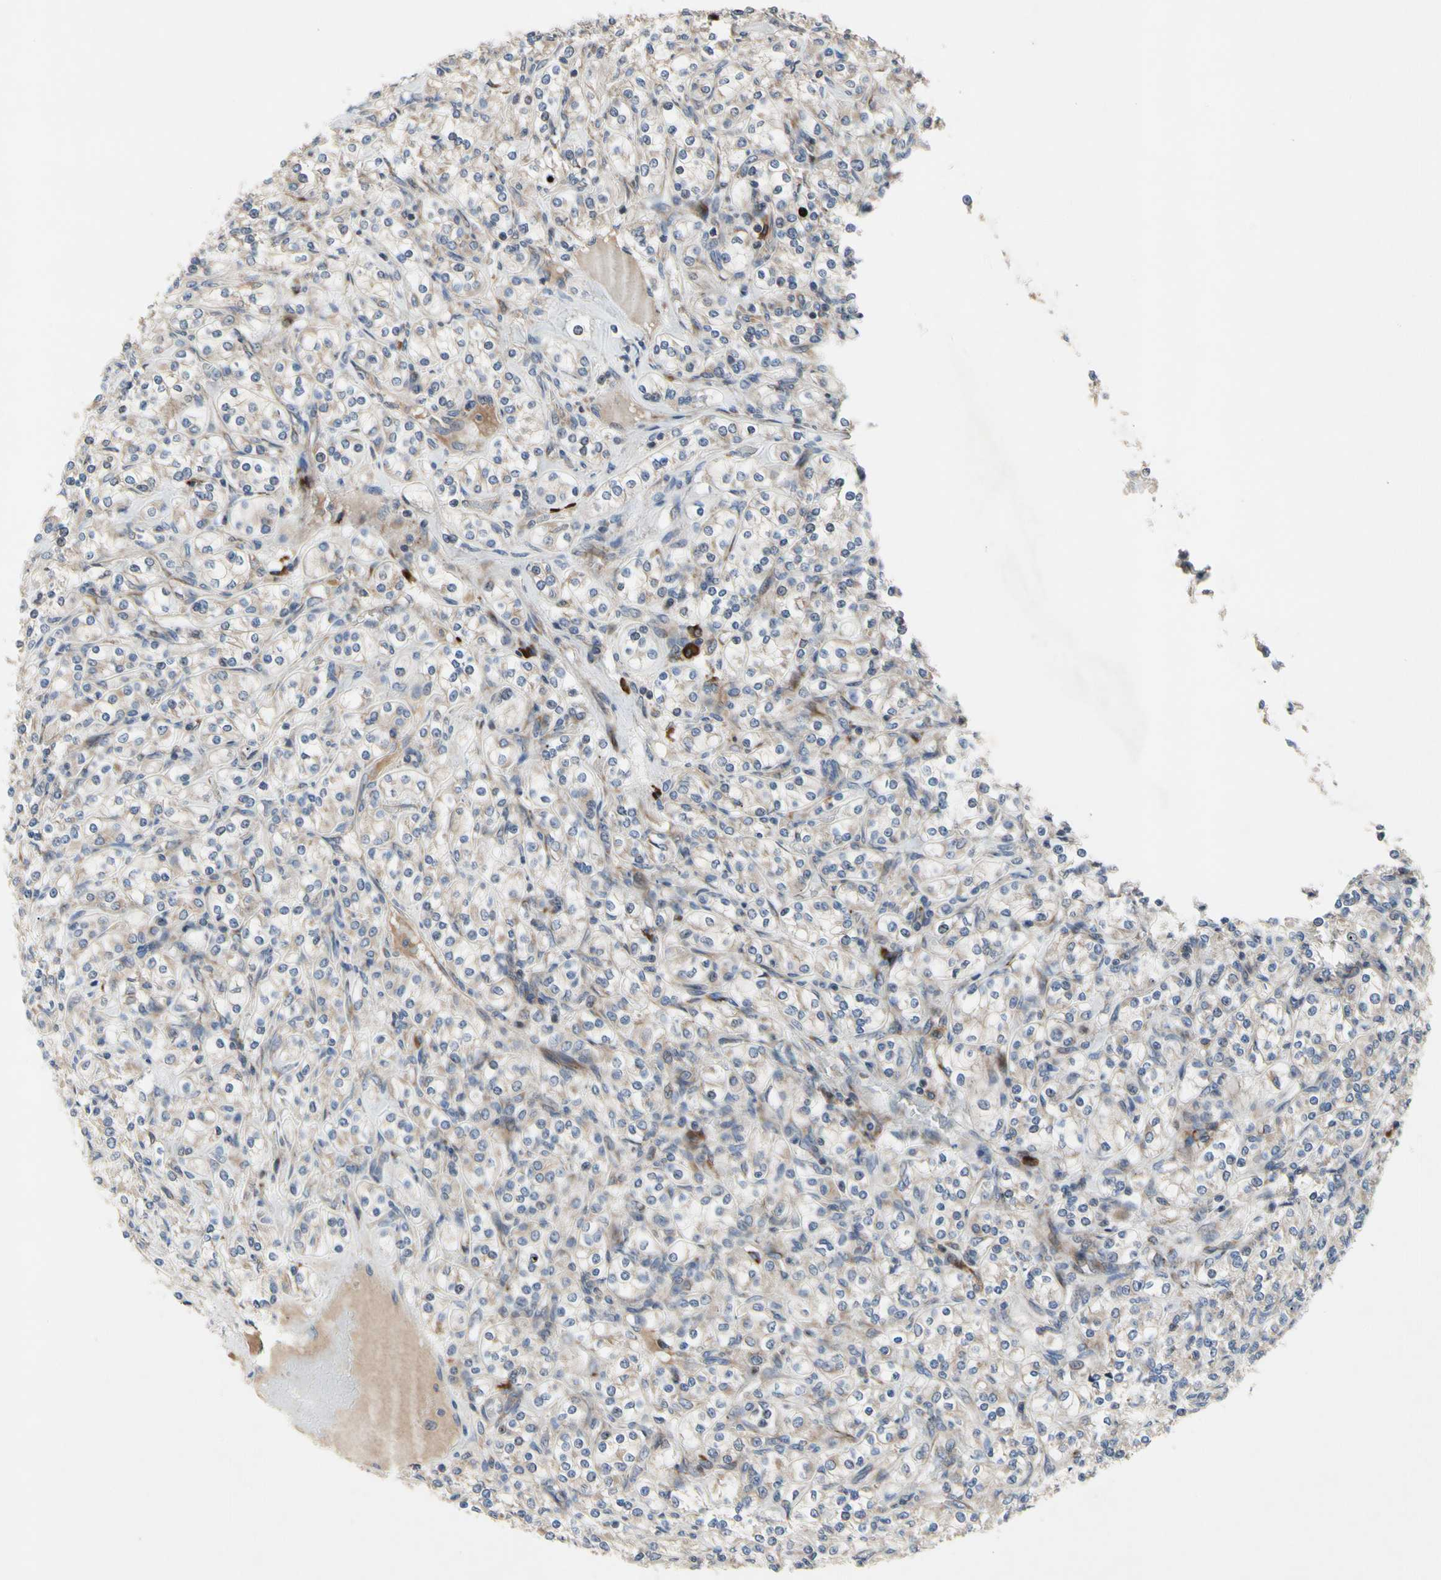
{"staining": {"intensity": "weak", "quantity": "25%-75%", "location": "cytoplasmic/membranous"}, "tissue": "renal cancer", "cell_type": "Tumor cells", "image_type": "cancer", "snomed": [{"axis": "morphology", "description": "Adenocarcinoma, NOS"}, {"axis": "topography", "description": "Kidney"}], "caption": "Renal cancer (adenocarcinoma) stained with a protein marker exhibits weak staining in tumor cells.", "gene": "MMEL1", "patient": {"sex": "male", "age": 77}}